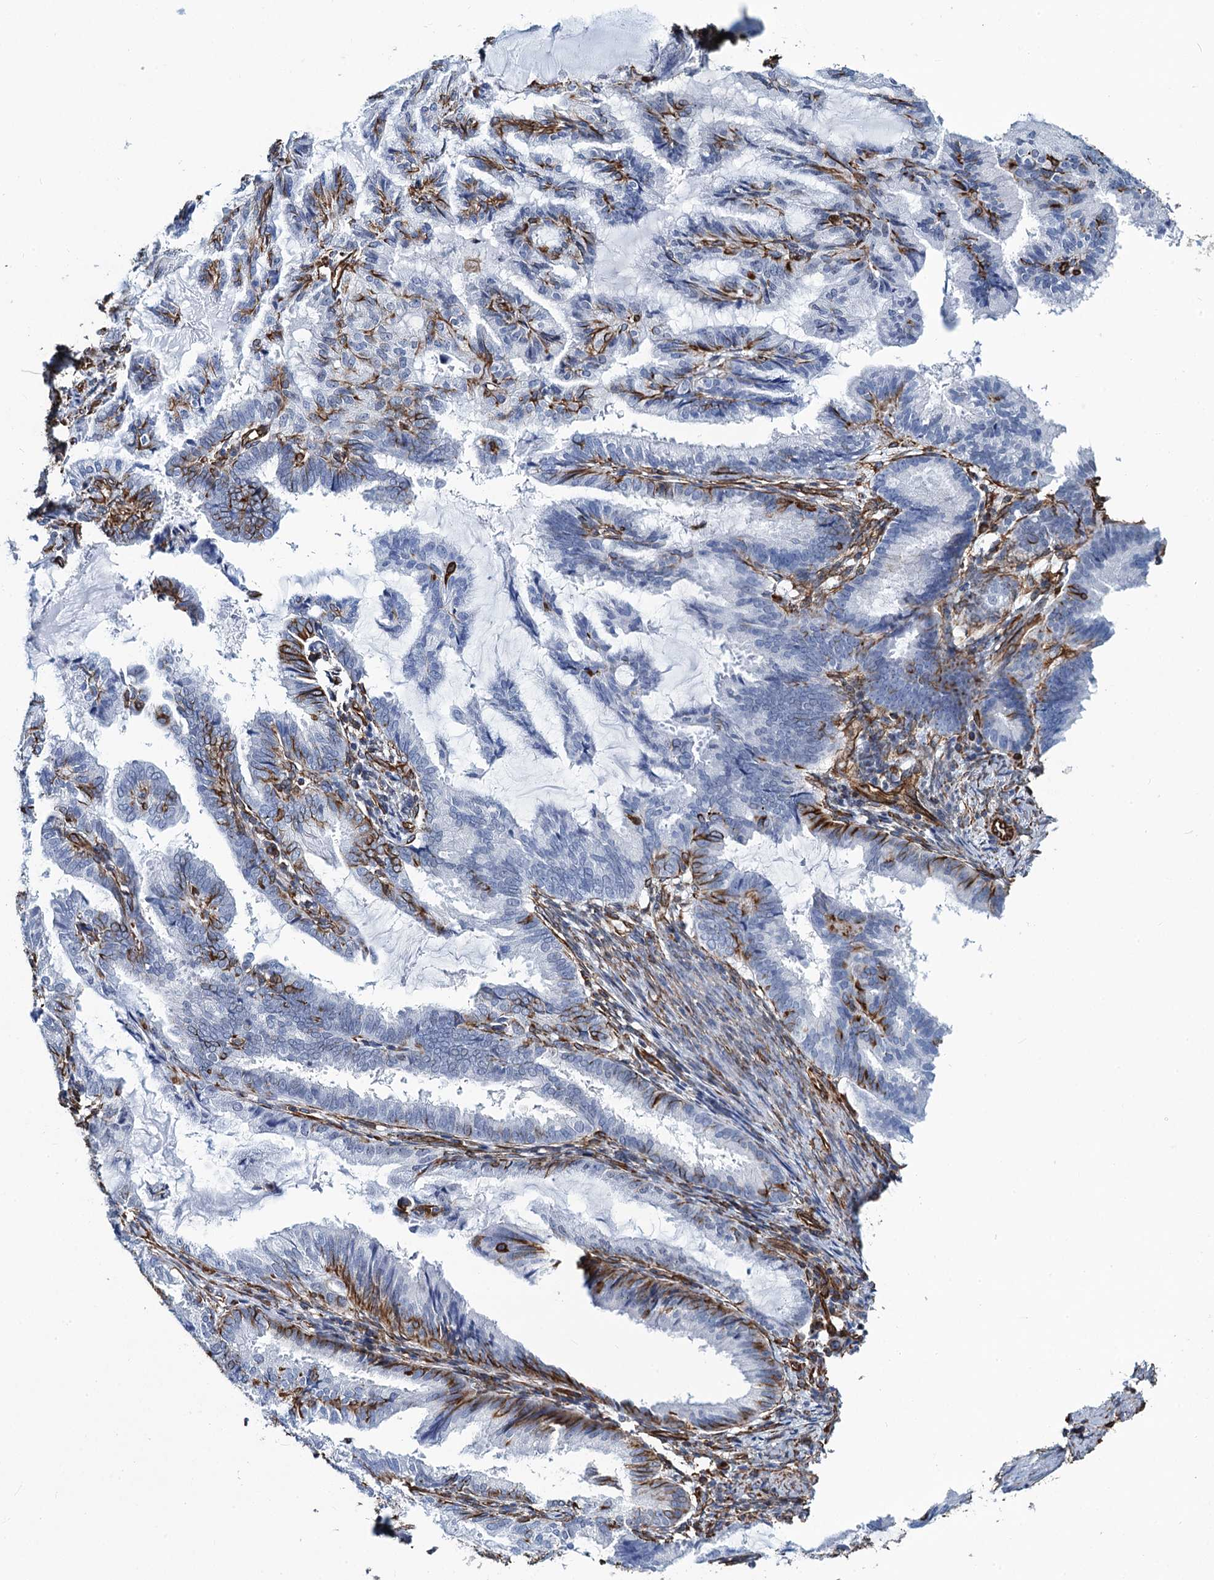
{"staining": {"intensity": "strong", "quantity": "<25%", "location": "cytoplasmic/membranous"}, "tissue": "endometrial cancer", "cell_type": "Tumor cells", "image_type": "cancer", "snomed": [{"axis": "morphology", "description": "Adenocarcinoma, NOS"}, {"axis": "topography", "description": "Endometrium"}], "caption": "A high-resolution micrograph shows immunohistochemistry (IHC) staining of endometrial cancer, which exhibits strong cytoplasmic/membranous staining in about <25% of tumor cells.", "gene": "PGM2", "patient": {"sex": "female", "age": 86}}